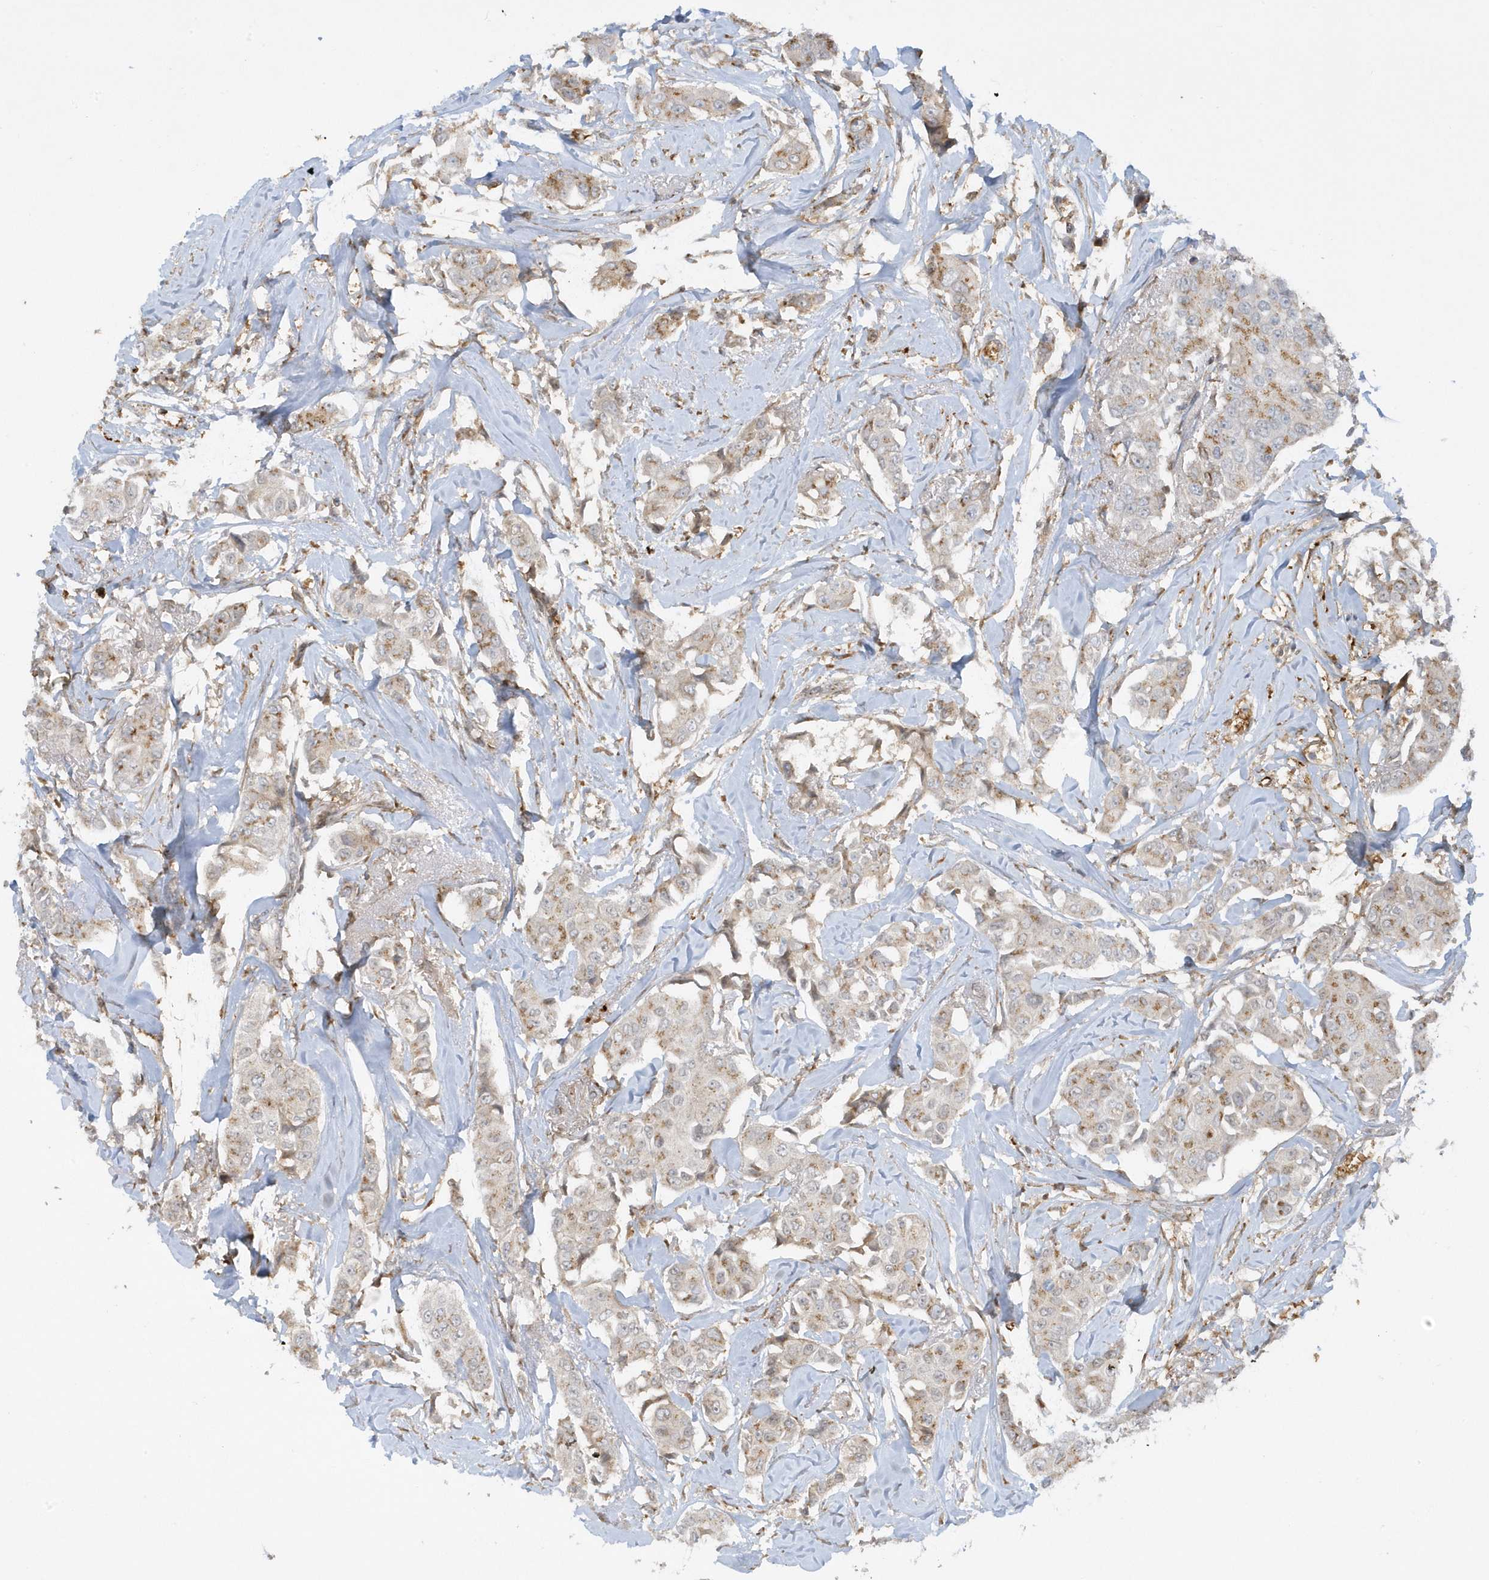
{"staining": {"intensity": "moderate", "quantity": "25%-75%", "location": "cytoplasmic/membranous"}, "tissue": "breast cancer", "cell_type": "Tumor cells", "image_type": "cancer", "snomed": [{"axis": "morphology", "description": "Duct carcinoma"}, {"axis": "topography", "description": "Breast"}], "caption": "Immunohistochemical staining of intraductal carcinoma (breast) shows medium levels of moderate cytoplasmic/membranous positivity in about 25%-75% of tumor cells.", "gene": "RPP40", "patient": {"sex": "female", "age": 80}}